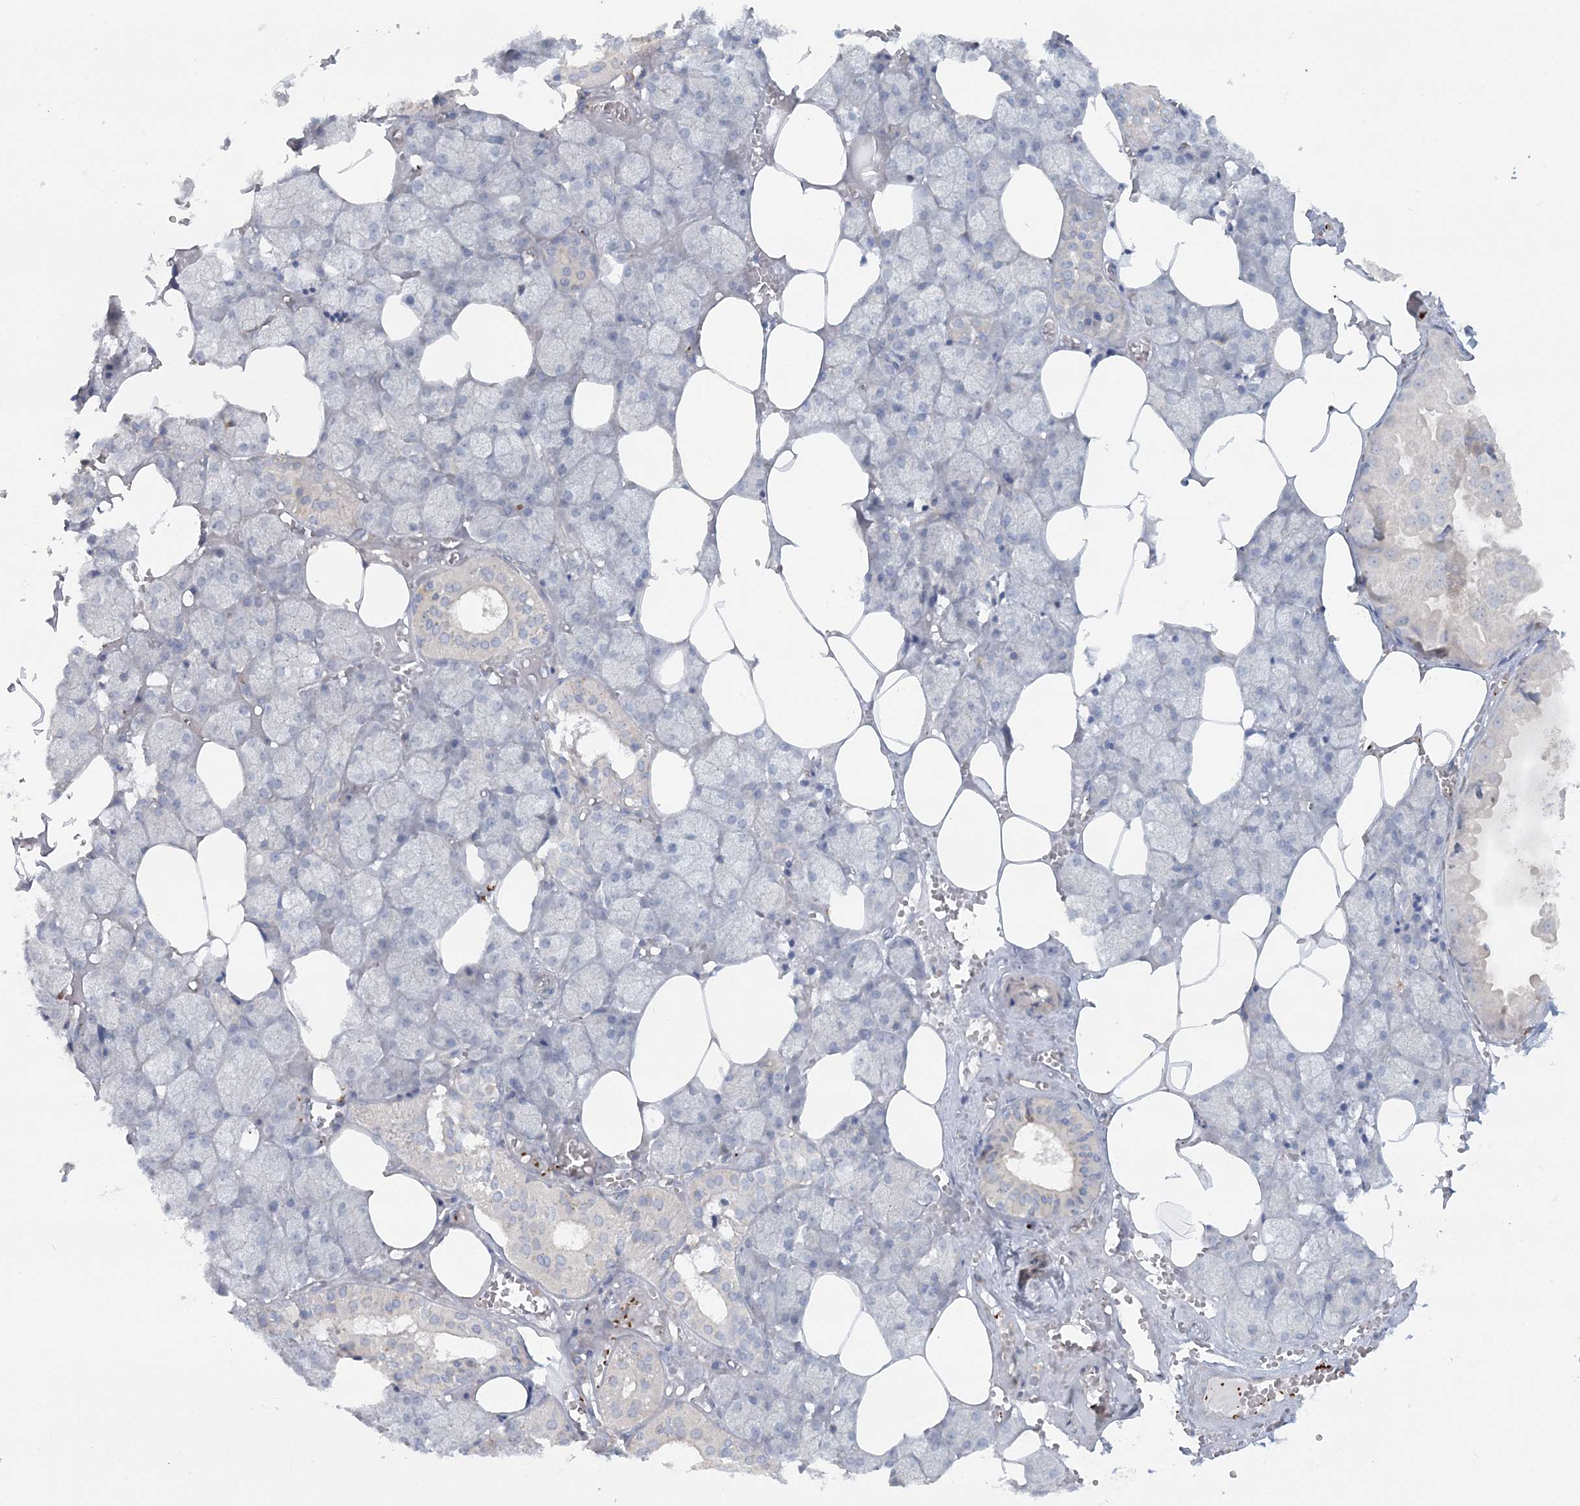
{"staining": {"intensity": "weak", "quantity": "<25%", "location": "cytoplasmic/membranous"}, "tissue": "salivary gland", "cell_type": "Glandular cells", "image_type": "normal", "snomed": [{"axis": "morphology", "description": "Normal tissue, NOS"}, {"axis": "topography", "description": "Salivary gland"}], "caption": "DAB immunohistochemical staining of unremarkable human salivary gland shows no significant expression in glandular cells. (DAB immunohistochemistry with hematoxylin counter stain).", "gene": "CUEDC2", "patient": {"sex": "male", "age": 62}}